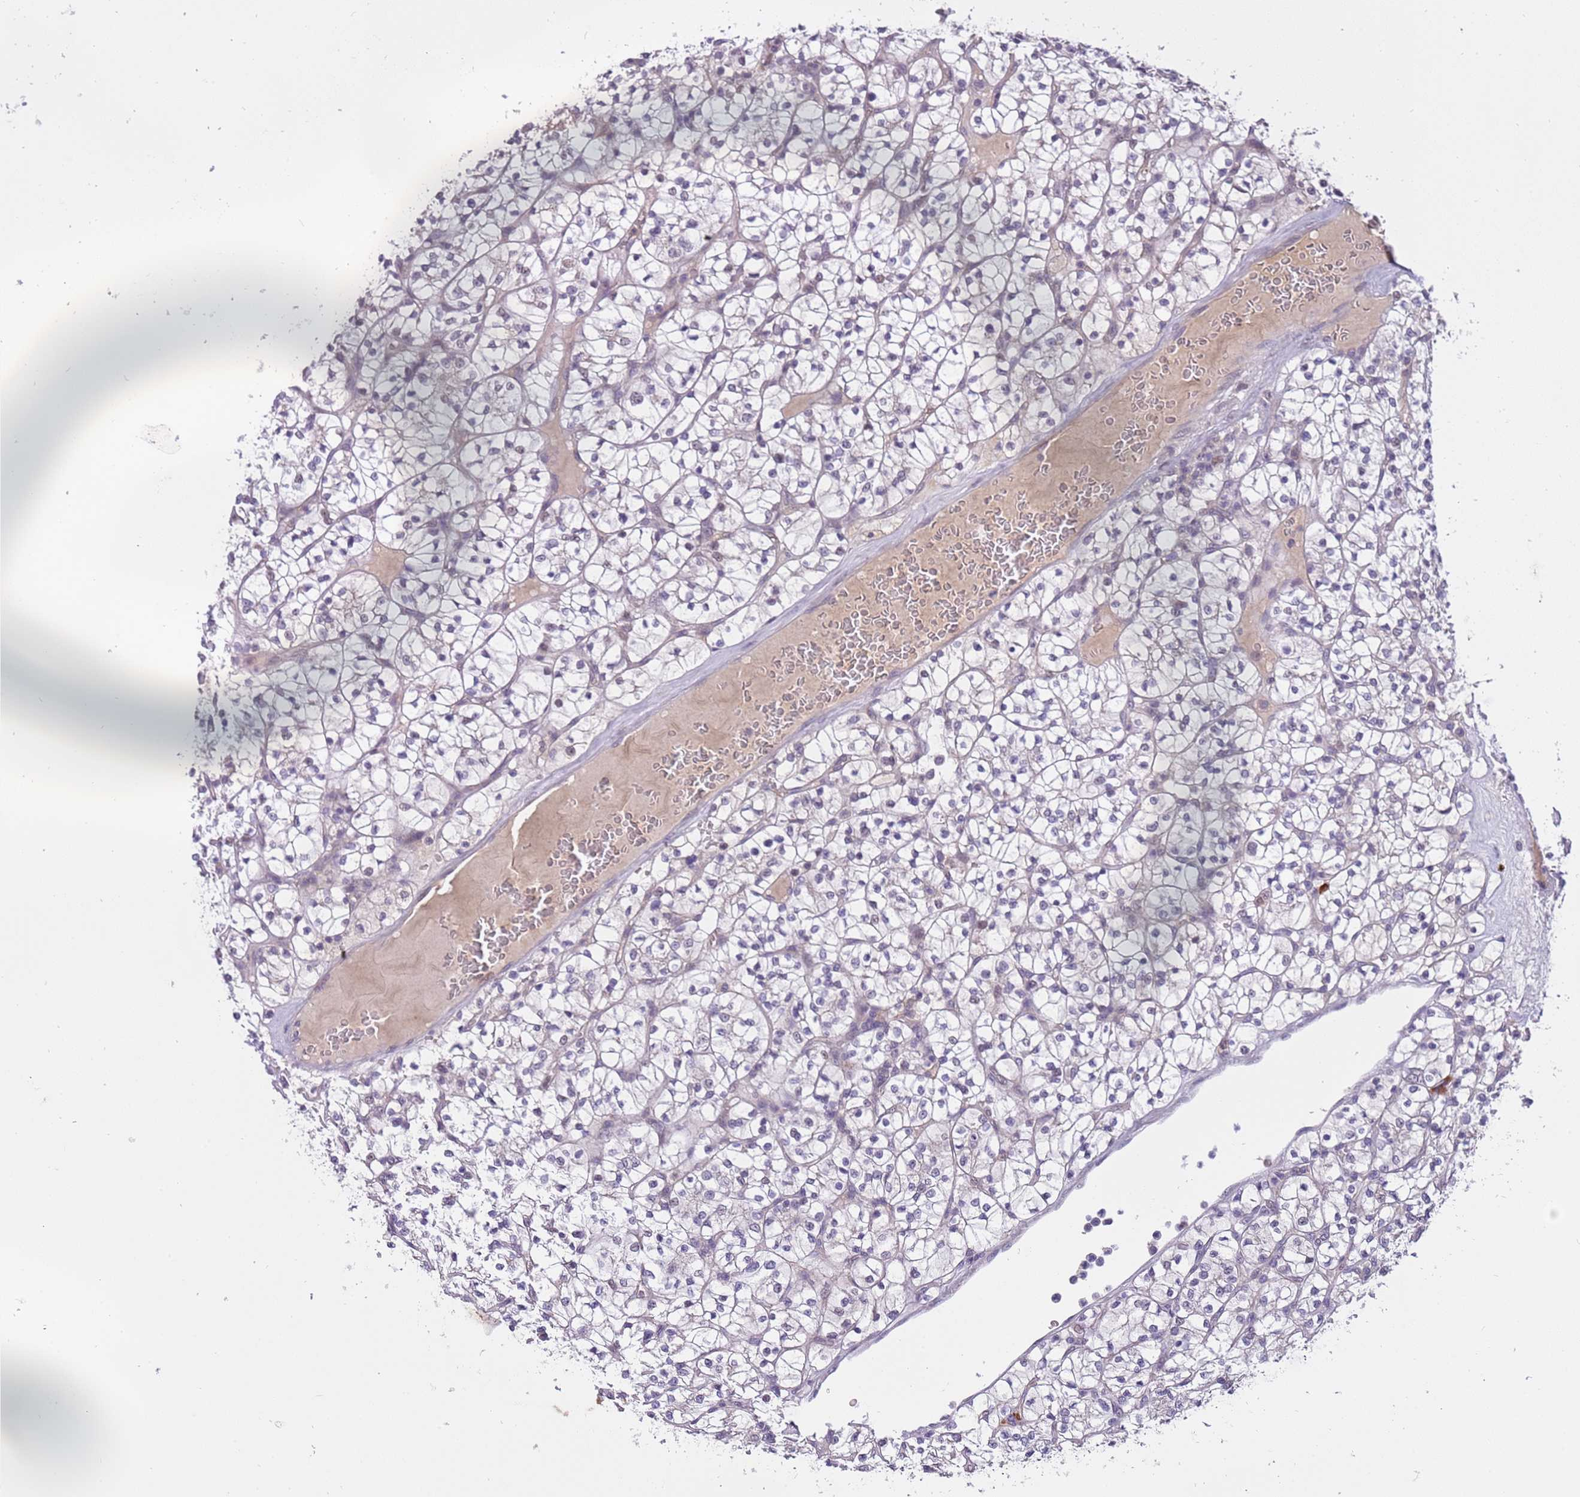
{"staining": {"intensity": "negative", "quantity": "none", "location": "none"}, "tissue": "renal cancer", "cell_type": "Tumor cells", "image_type": "cancer", "snomed": [{"axis": "morphology", "description": "Adenocarcinoma, NOS"}, {"axis": "topography", "description": "Kidney"}], "caption": "Immunohistochemistry (IHC) micrograph of neoplastic tissue: adenocarcinoma (renal) stained with DAB exhibits no significant protein positivity in tumor cells.", "gene": "MAGEF1", "patient": {"sex": "female", "age": 64}}